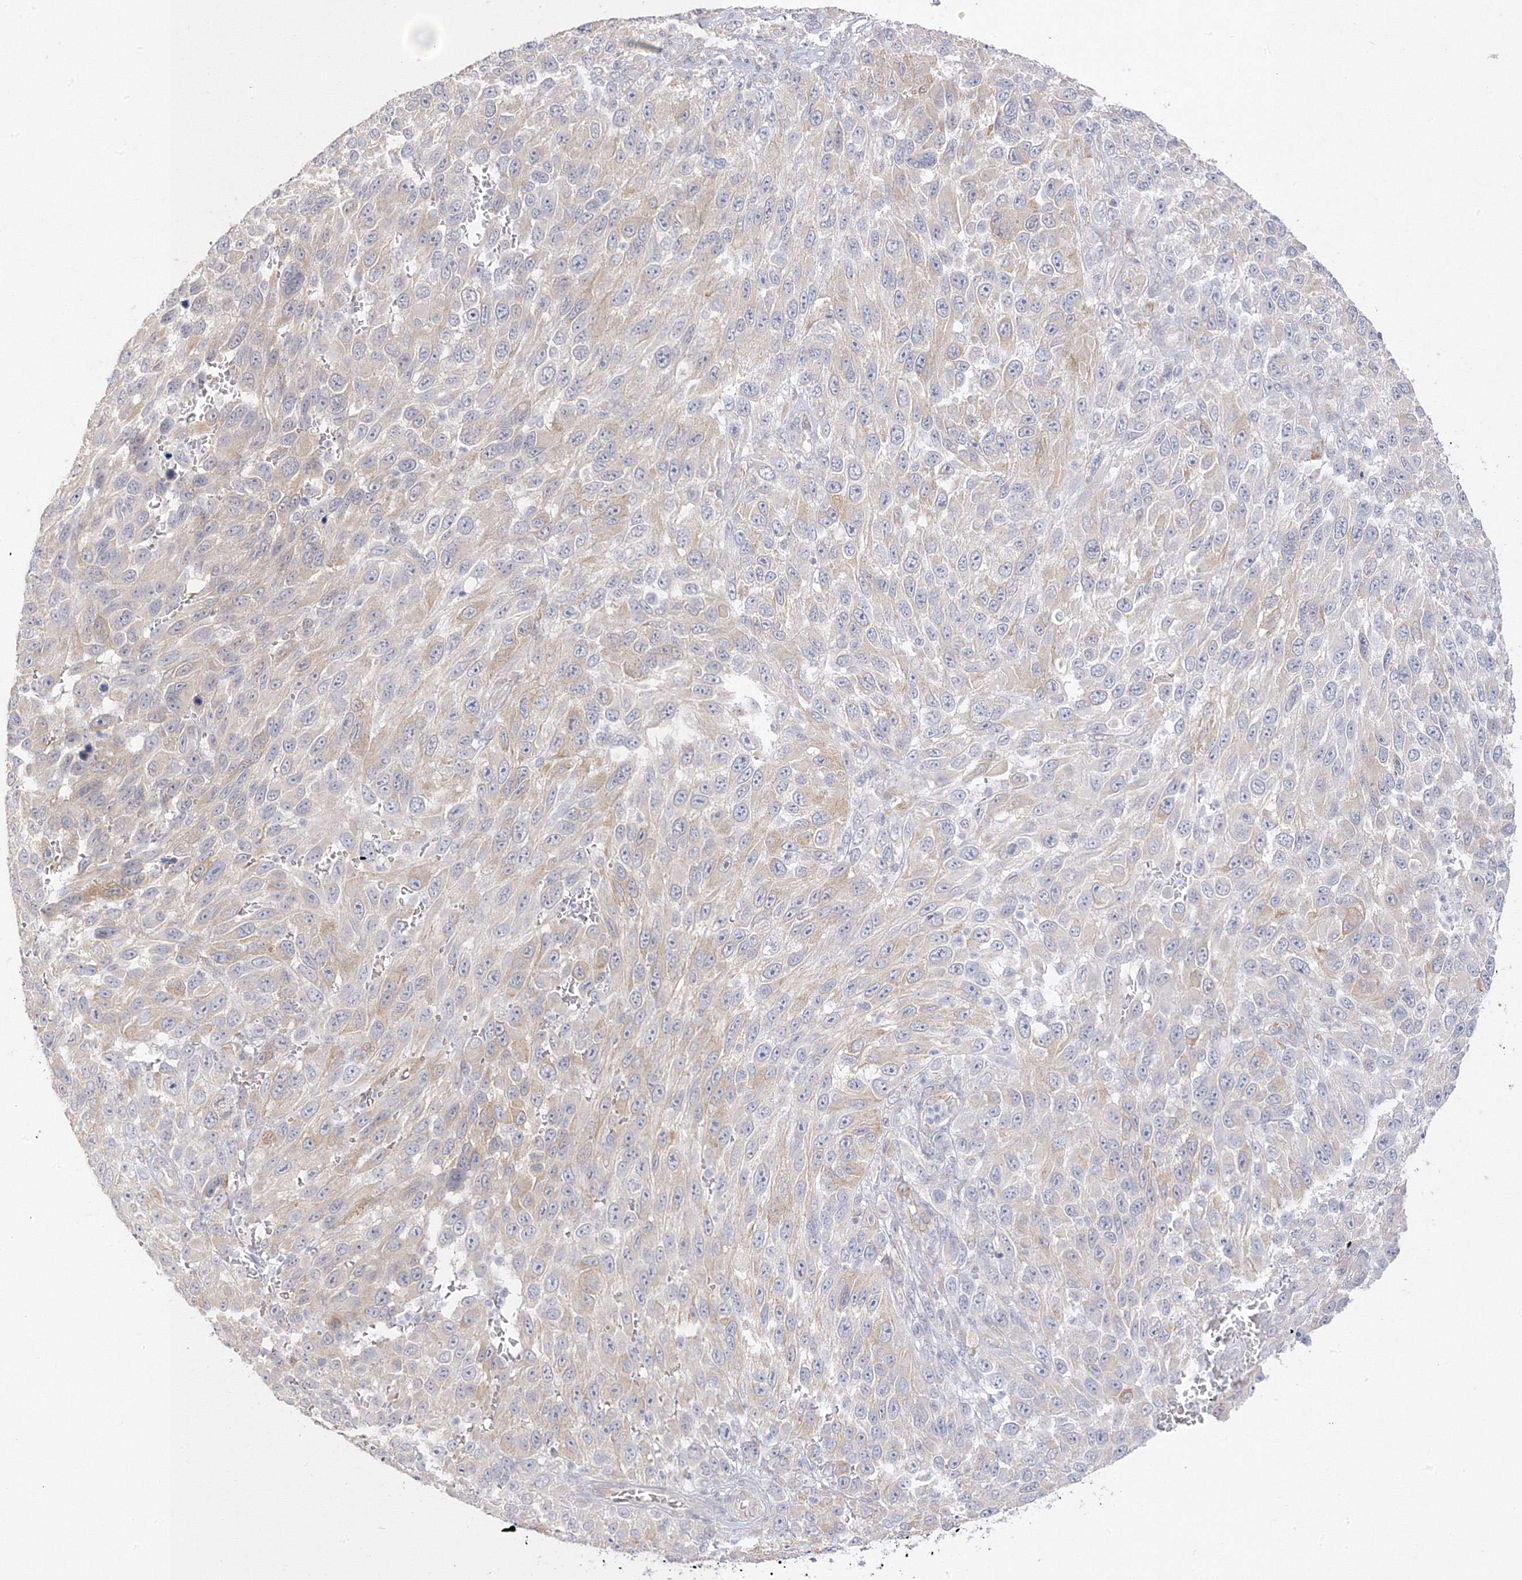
{"staining": {"intensity": "weak", "quantity": "<25%", "location": "cytoplasmic/membranous"}, "tissue": "melanoma", "cell_type": "Tumor cells", "image_type": "cancer", "snomed": [{"axis": "morphology", "description": "Malignant melanoma, NOS"}, {"axis": "topography", "description": "Skin"}], "caption": "This is an immunohistochemistry (IHC) photomicrograph of human melanoma. There is no expression in tumor cells.", "gene": "C2CD2", "patient": {"sex": "female", "age": 96}}